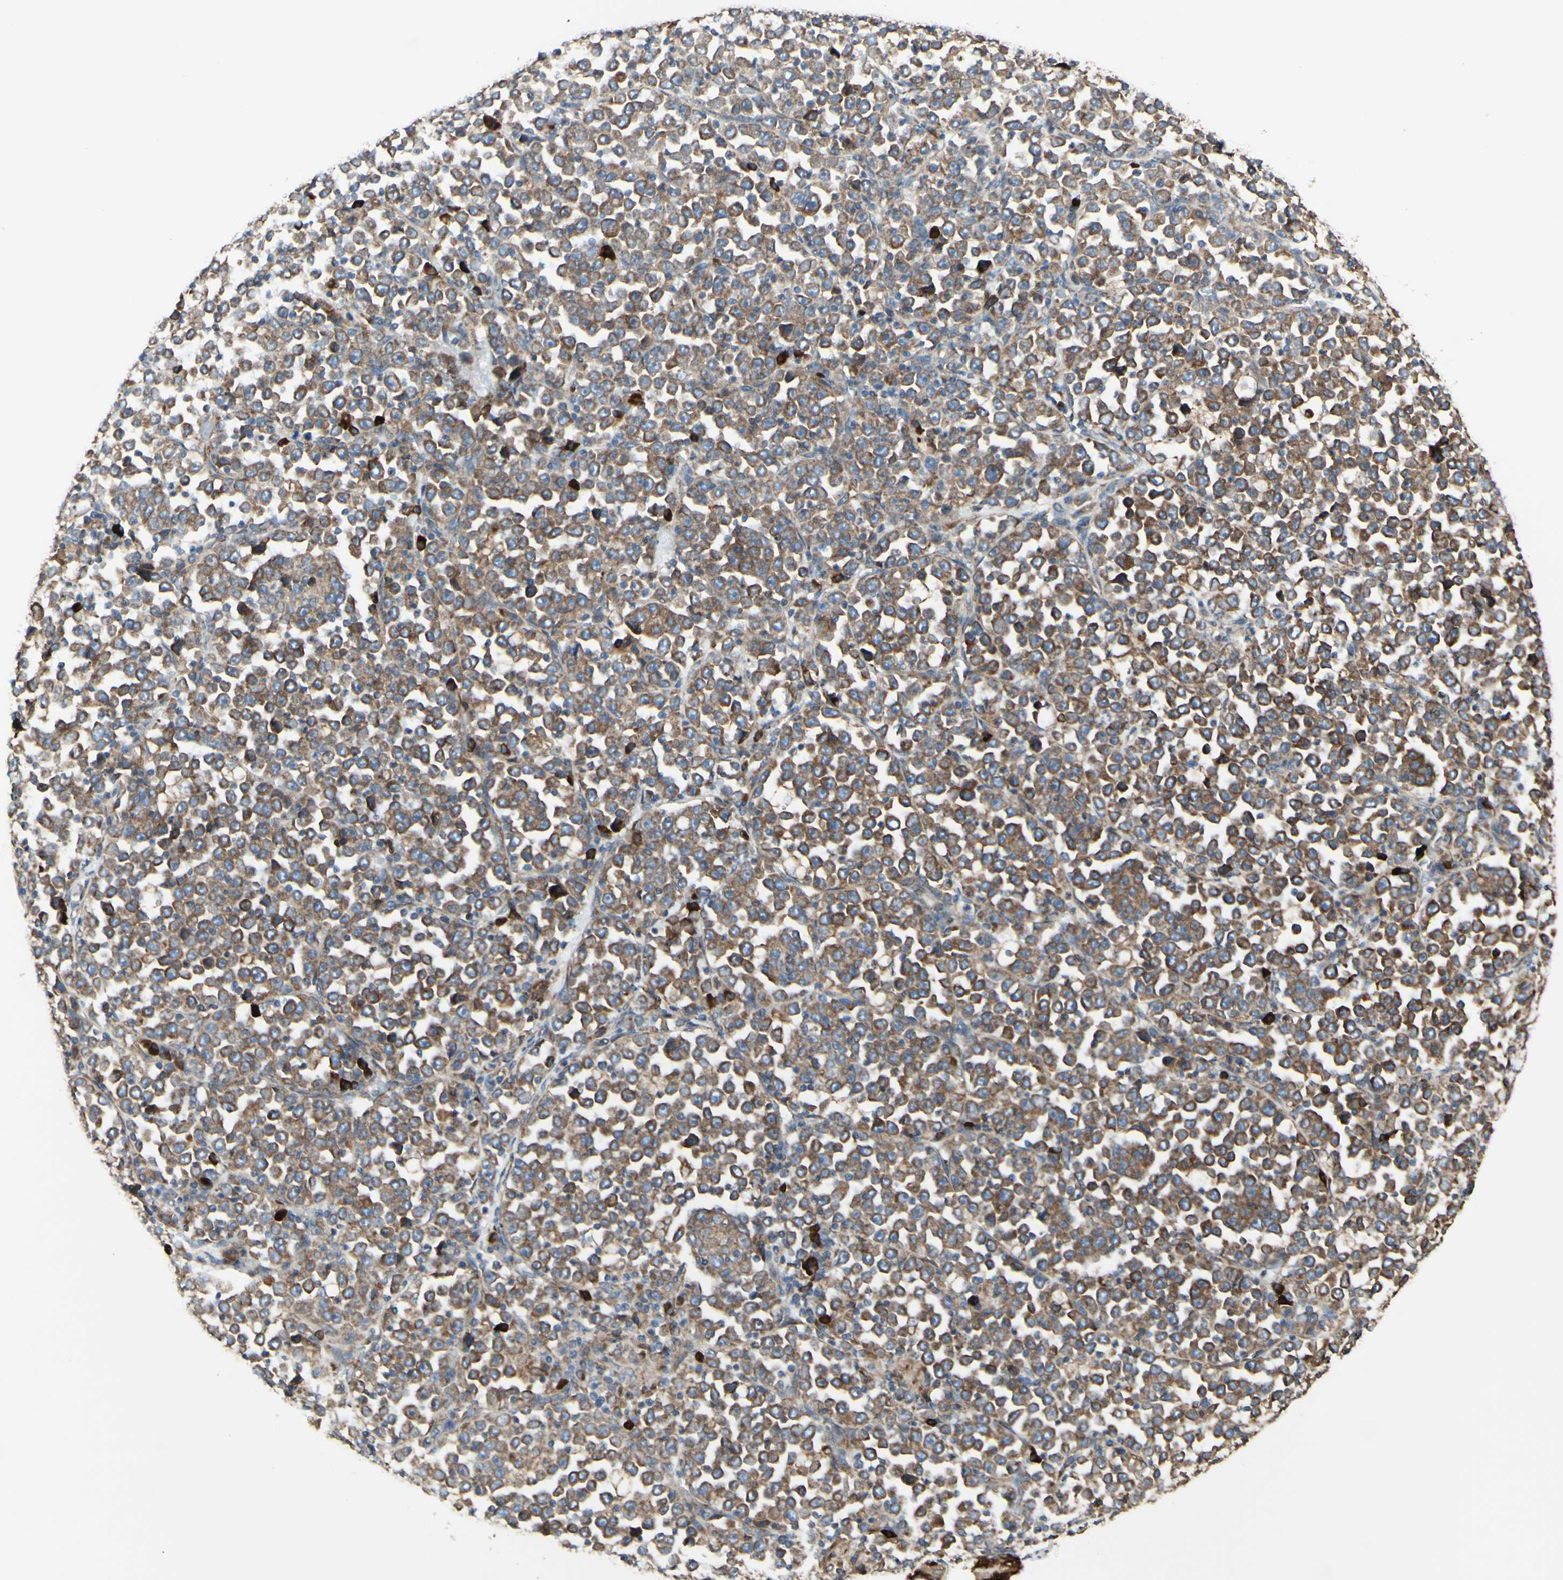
{"staining": {"intensity": "moderate", "quantity": ">75%", "location": "cytoplasmic/membranous"}, "tissue": "stomach cancer", "cell_type": "Tumor cells", "image_type": "cancer", "snomed": [{"axis": "morphology", "description": "Normal tissue, NOS"}, {"axis": "morphology", "description": "Adenocarcinoma, NOS"}, {"axis": "topography", "description": "Stomach, upper"}, {"axis": "topography", "description": "Stomach"}], "caption": "Protein analysis of adenocarcinoma (stomach) tissue shows moderate cytoplasmic/membranous staining in approximately >75% of tumor cells.", "gene": "DNAJB11", "patient": {"sex": "male", "age": 59}}